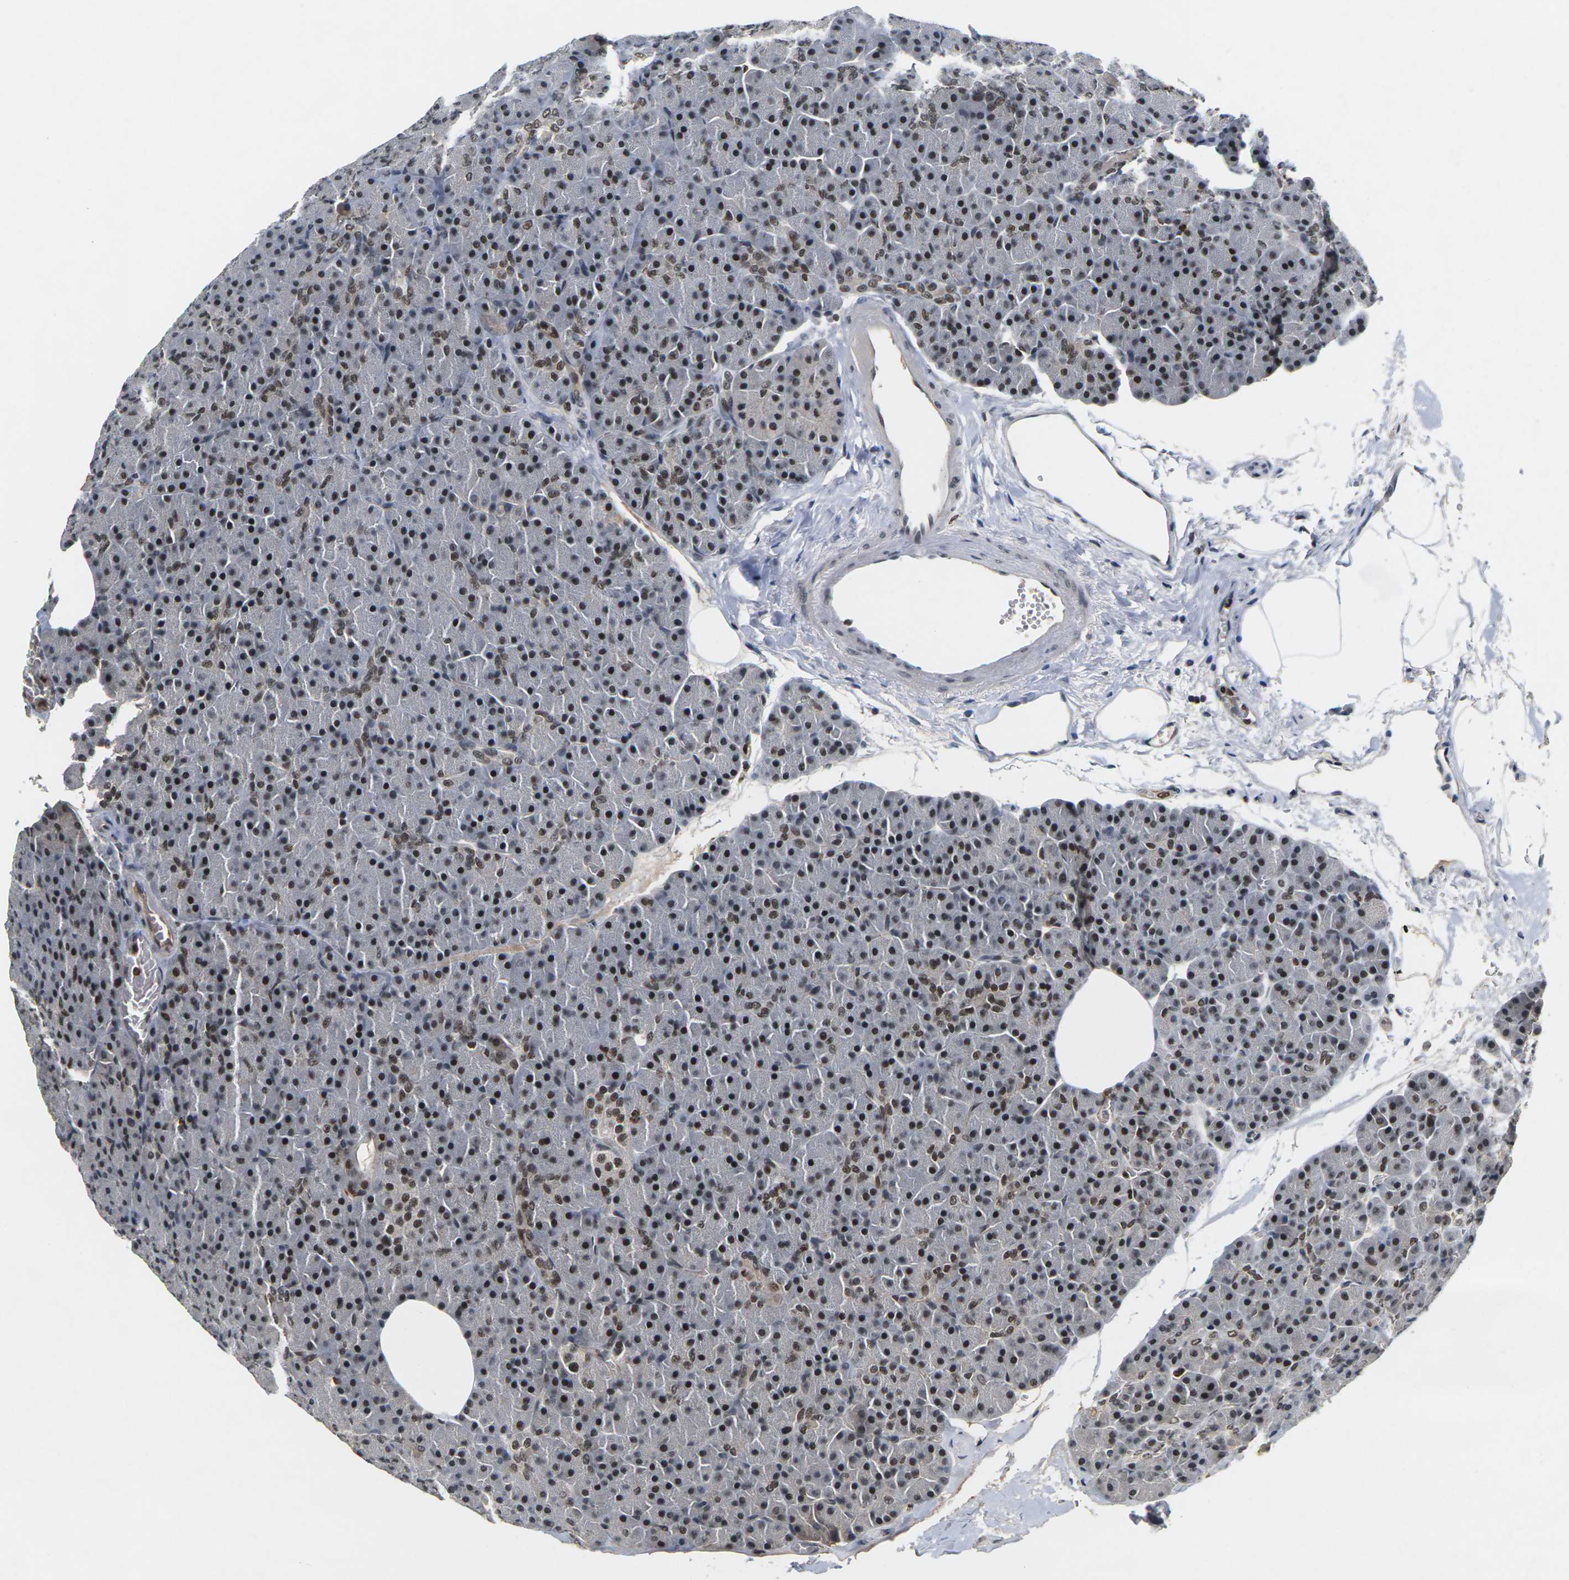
{"staining": {"intensity": "strong", "quantity": ">75%", "location": "nuclear"}, "tissue": "pancreas", "cell_type": "Exocrine glandular cells", "image_type": "normal", "snomed": [{"axis": "morphology", "description": "Normal tissue, NOS"}, {"axis": "topography", "description": "Pancreas"}], "caption": "Brown immunohistochemical staining in unremarkable pancreas displays strong nuclear staining in approximately >75% of exocrine glandular cells. (DAB IHC with brightfield microscopy, high magnification).", "gene": "NELFA", "patient": {"sex": "female", "age": 35}}